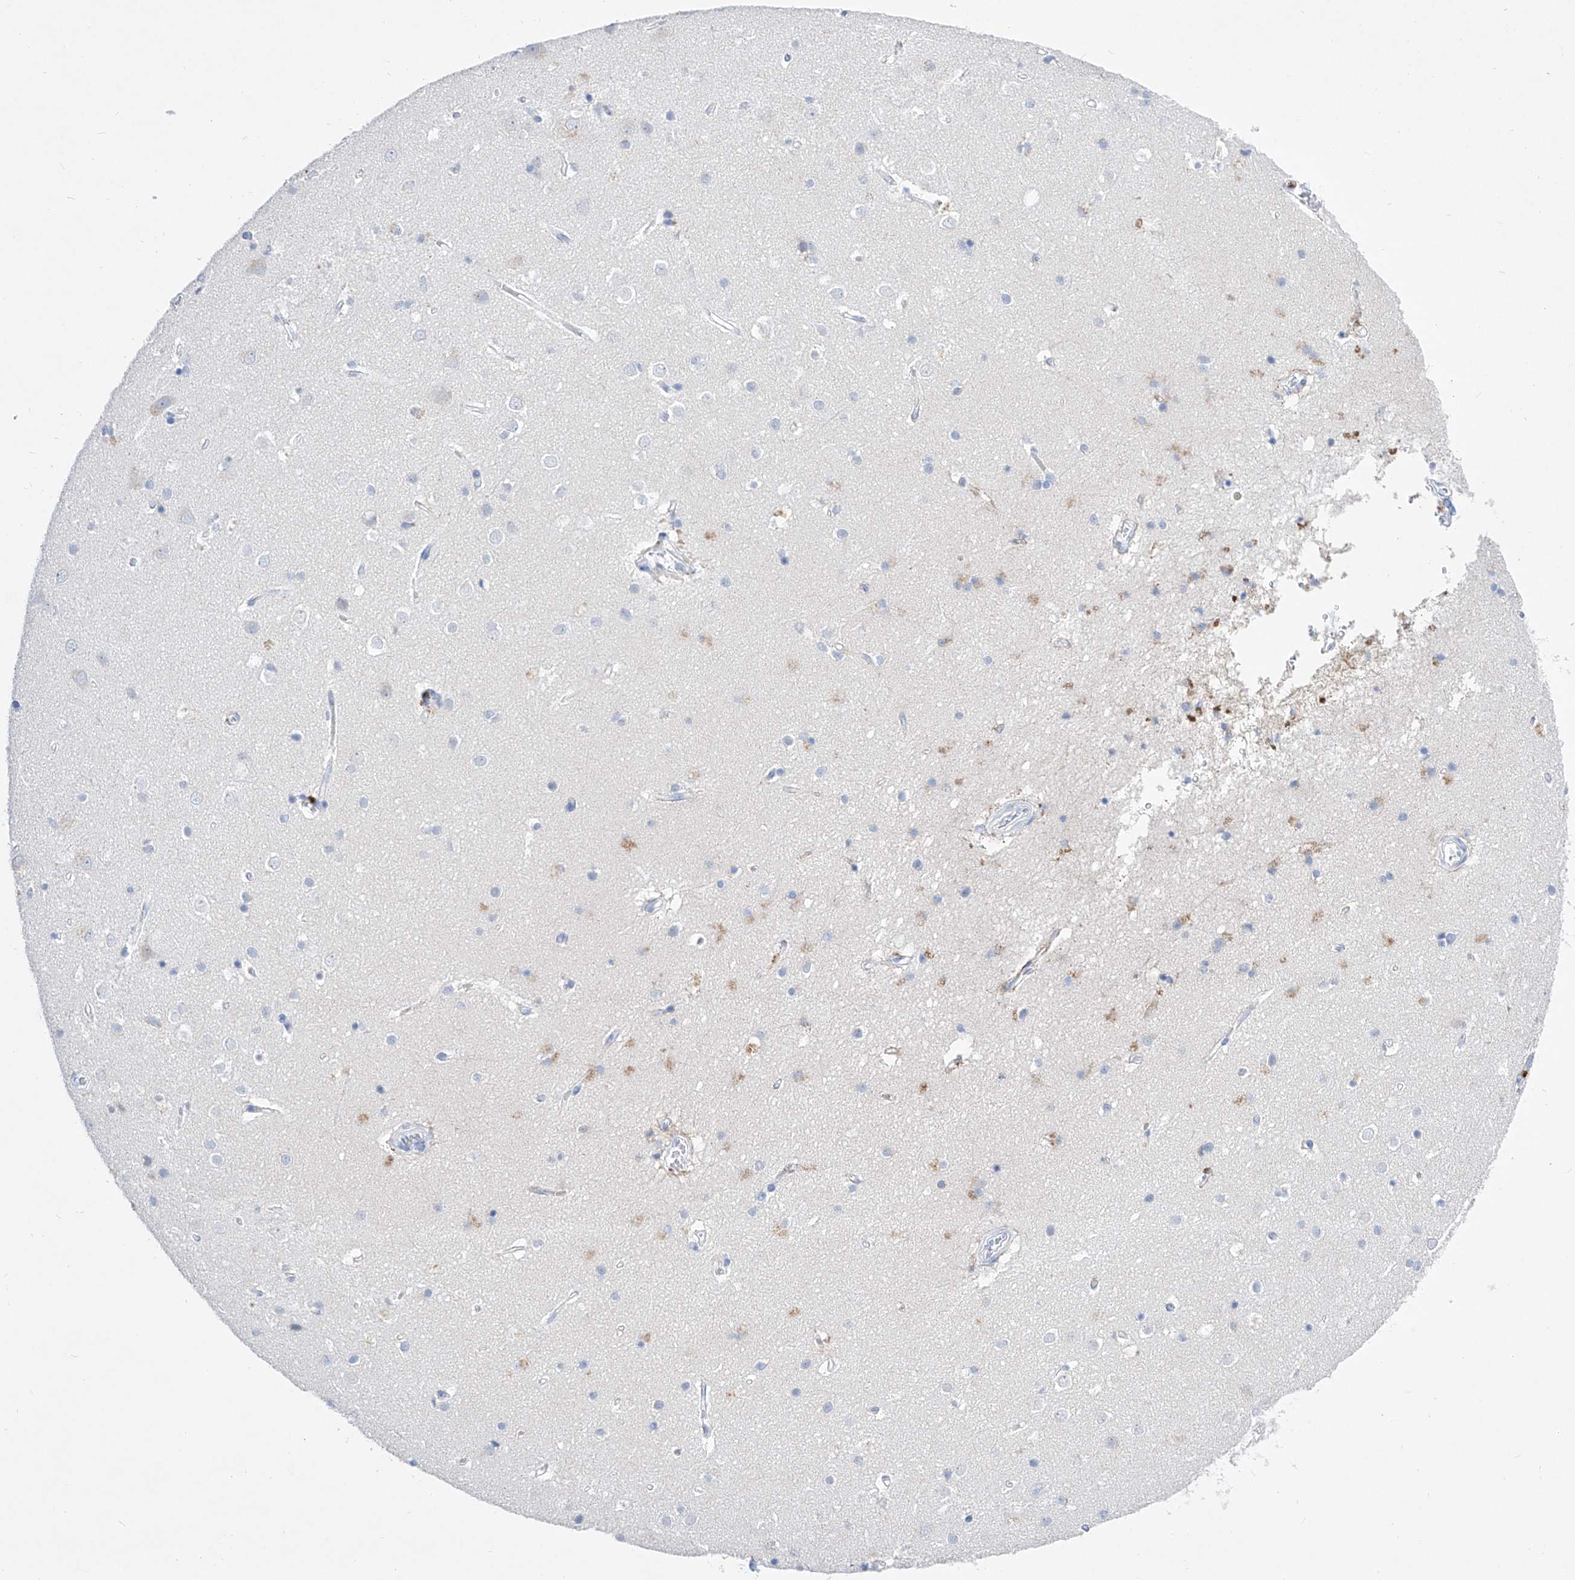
{"staining": {"intensity": "negative", "quantity": "none", "location": "none"}, "tissue": "cerebral cortex", "cell_type": "Endothelial cells", "image_type": "normal", "snomed": [{"axis": "morphology", "description": "Normal tissue, NOS"}, {"axis": "topography", "description": "Cerebral cortex"}], "caption": "Benign cerebral cortex was stained to show a protein in brown. There is no significant staining in endothelial cells. Brightfield microscopy of immunohistochemistry (IHC) stained with DAB (brown) and hematoxylin (blue), captured at high magnification.", "gene": "TM7SF2", "patient": {"sex": "male", "age": 54}}